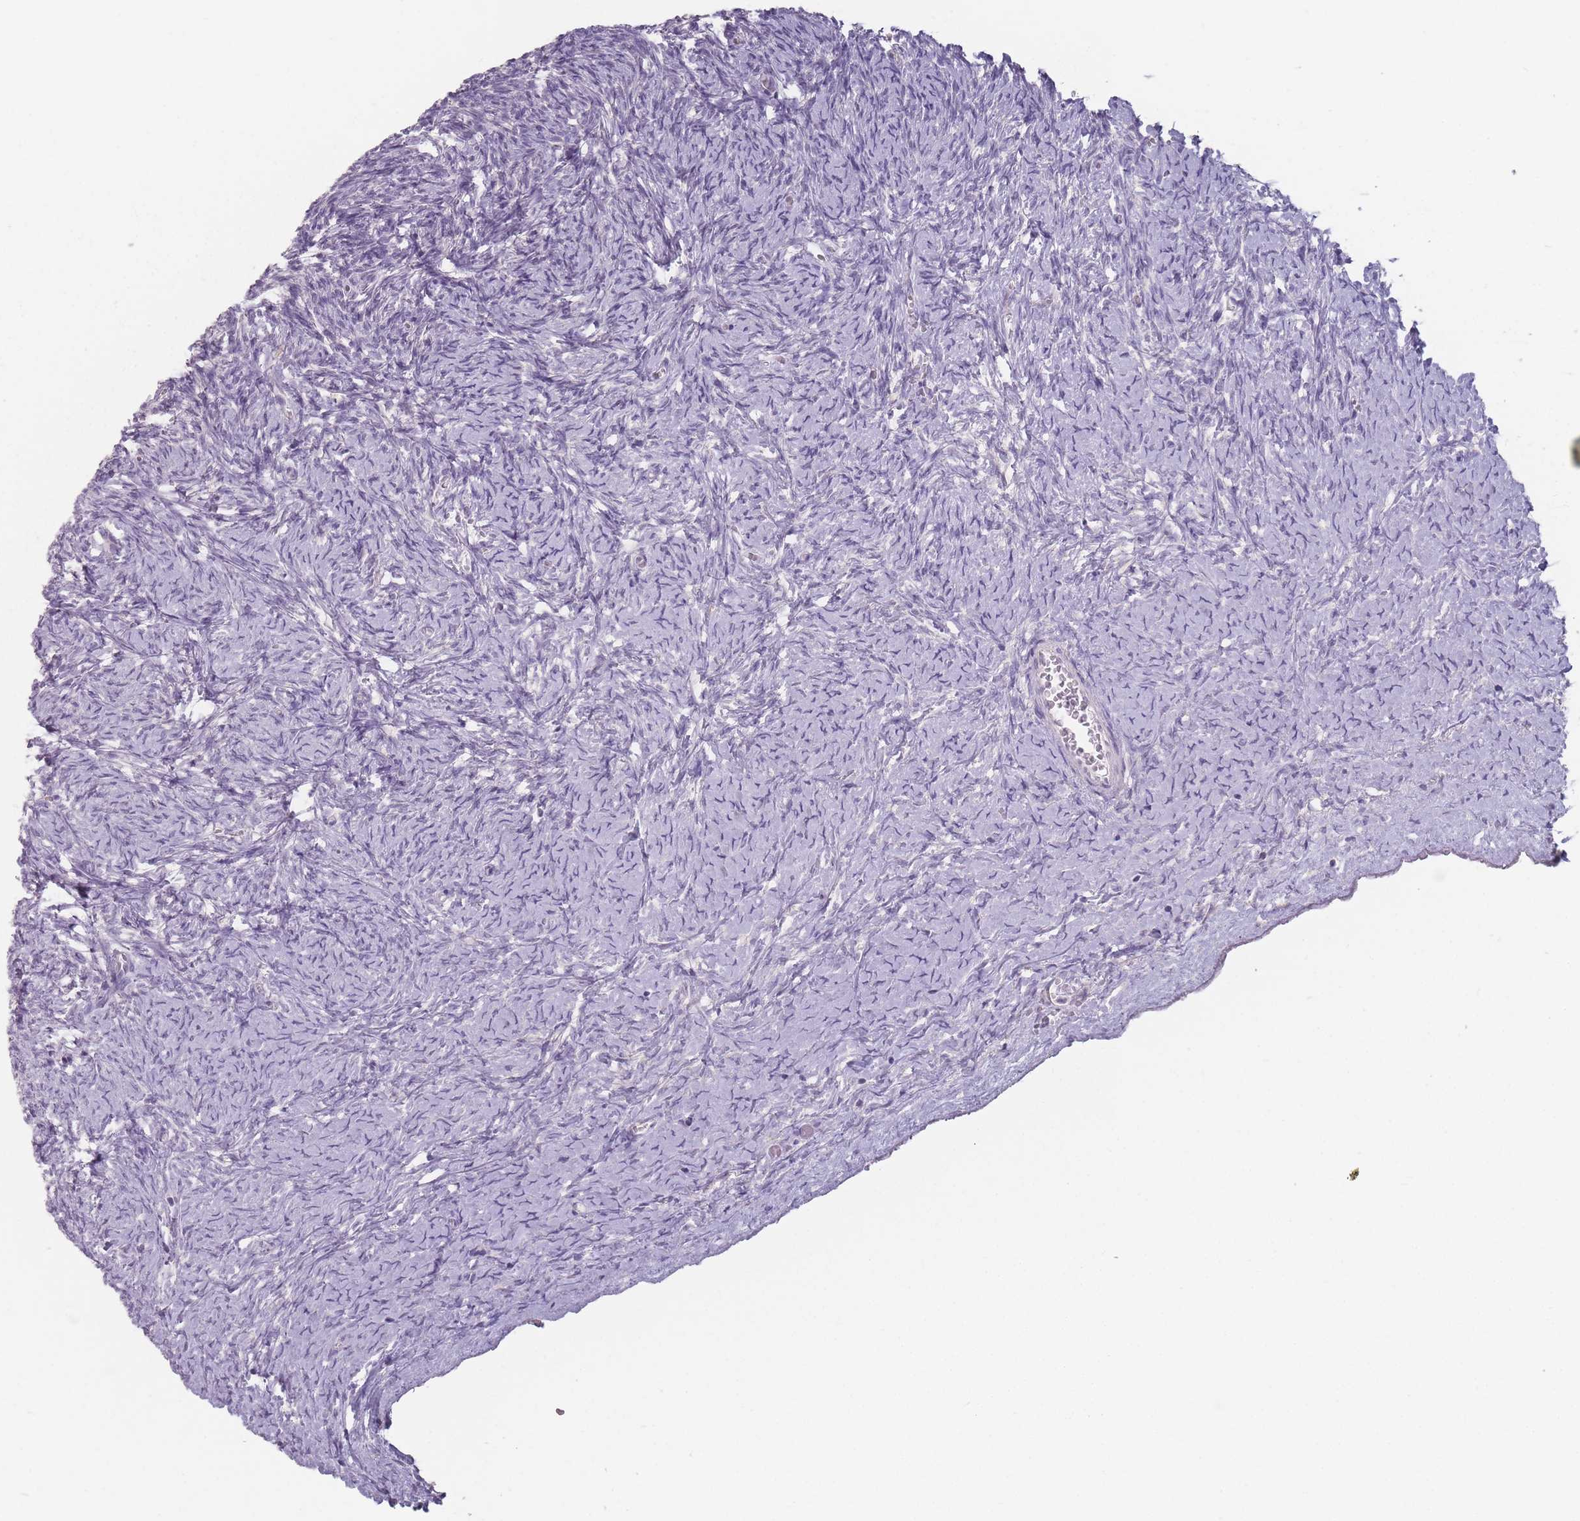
{"staining": {"intensity": "negative", "quantity": "none", "location": "none"}, "tissue": "ovary", "cell_type": "Ovarian stroma cells", "image_type": "normal", "snomed": [{"axis": "morphology", "description": "Normal tissue, NOS"}, {"axis": "topography", "description": "Ovary"}], "caption": "Human ovary stained for a protein using immunohistochemistry shows no staining in ovarian stroma cells.", "gene": "AKAIN1", "patient": {"sex": "female", "age": 39}}